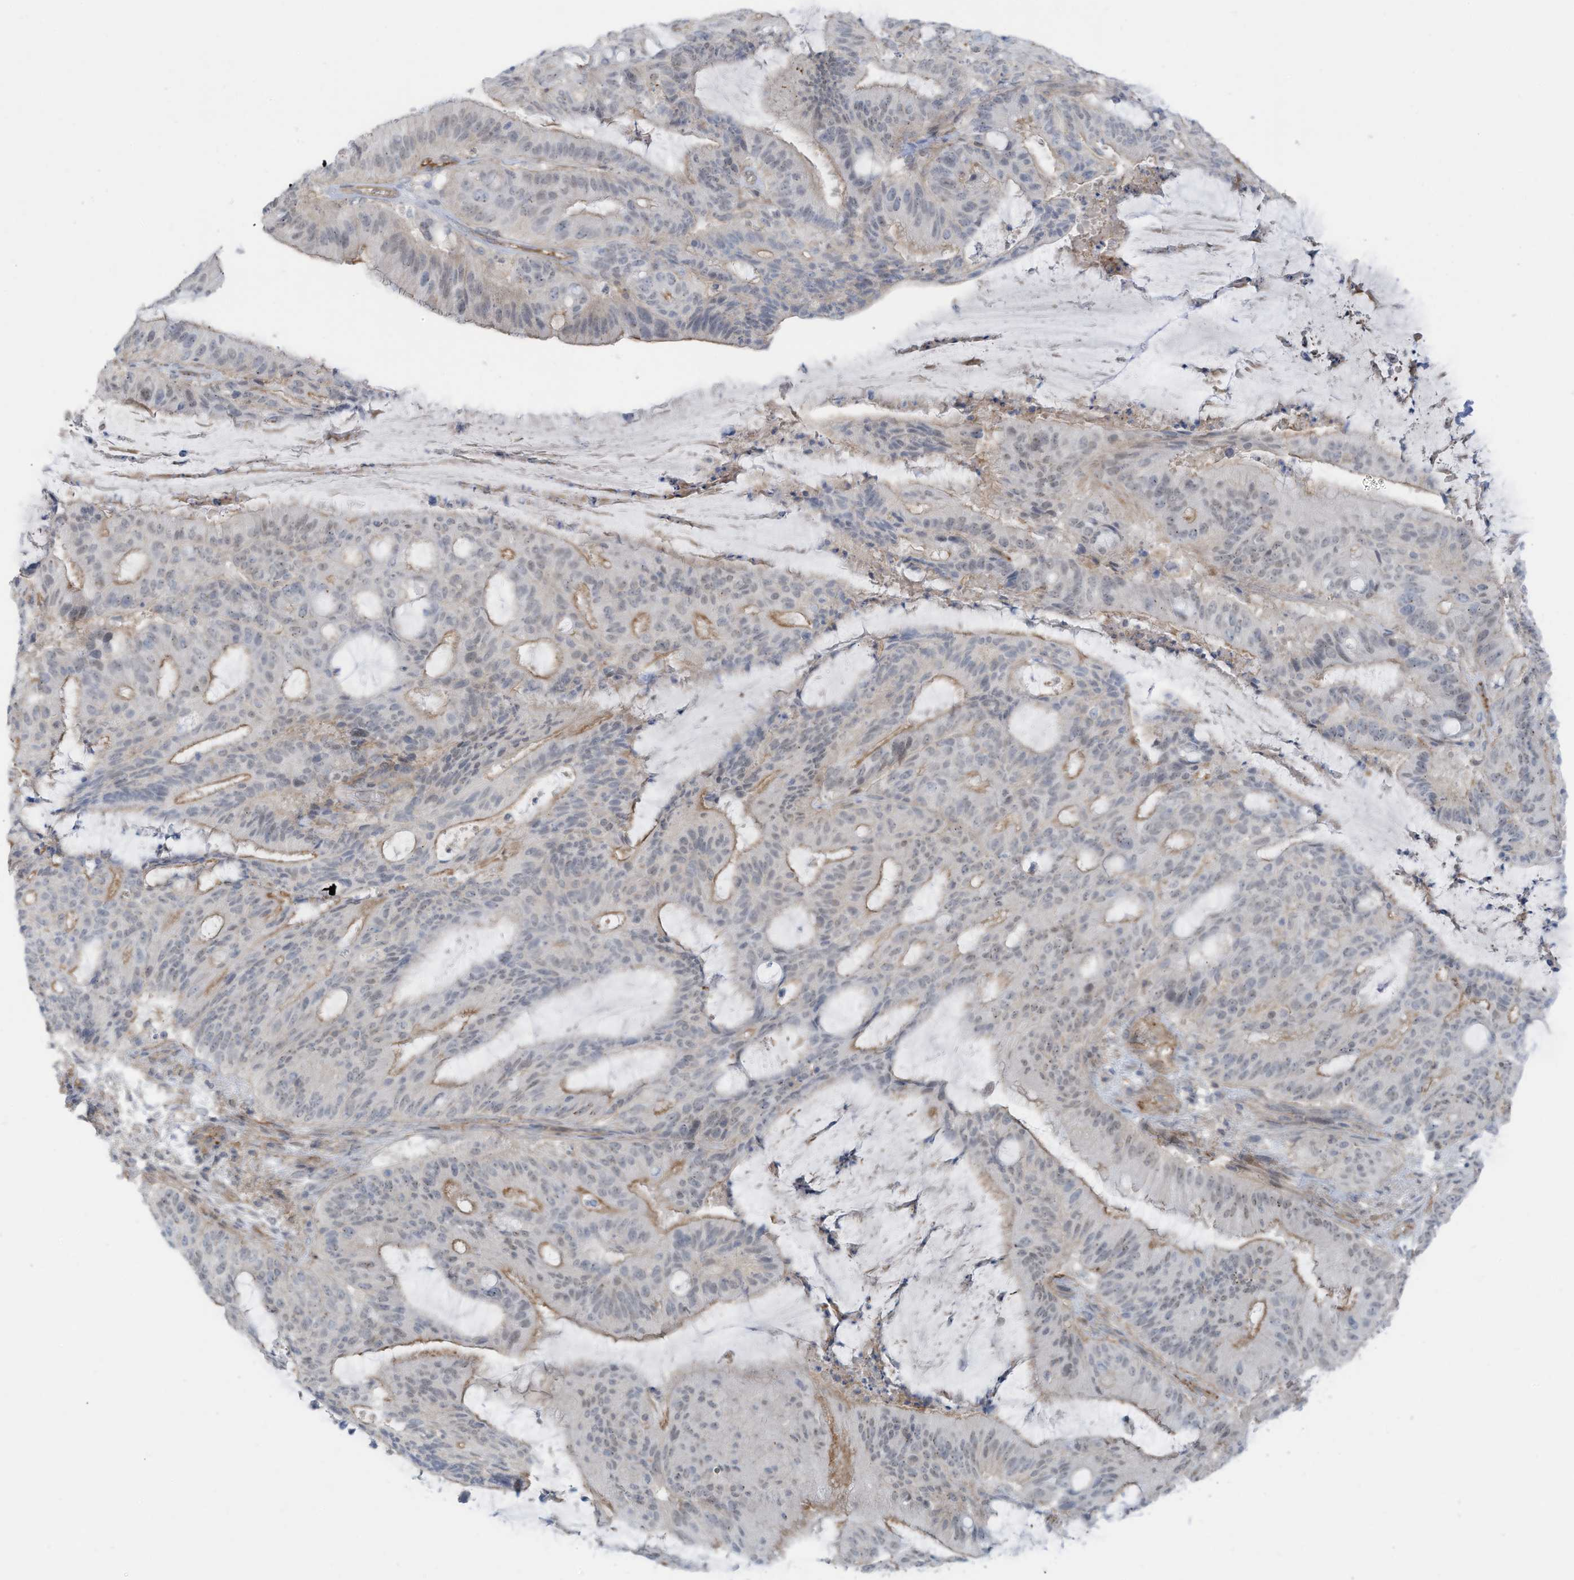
{"staining": {"intensity": "moderate", "quantity": "25%-75%", "location": "cytoplasmic/membranous"}, "tissue": "liver cancer", "cell_type": "Tumor cells", "image_type": "cancer", "snomed": [{"axis": "morphology", "description": "Normal tissue, NOS"}, {"axis": "morphology", "description": "Cholangiocarcinoma"}, {"axis": "topography", "description": "Liver"}, {"axis": "topography", "description": "Peripheral nerve tissue"}], "caption": "Brown immunohistochemical staining in human cholangiocarcinoma (liver) demonstrates moderate cytoplasmic/membranous positivity in approximately 25%-75% of tumor cells.", "gene": "ZNF846", "patient": {"sex": "female", "age": 73}}